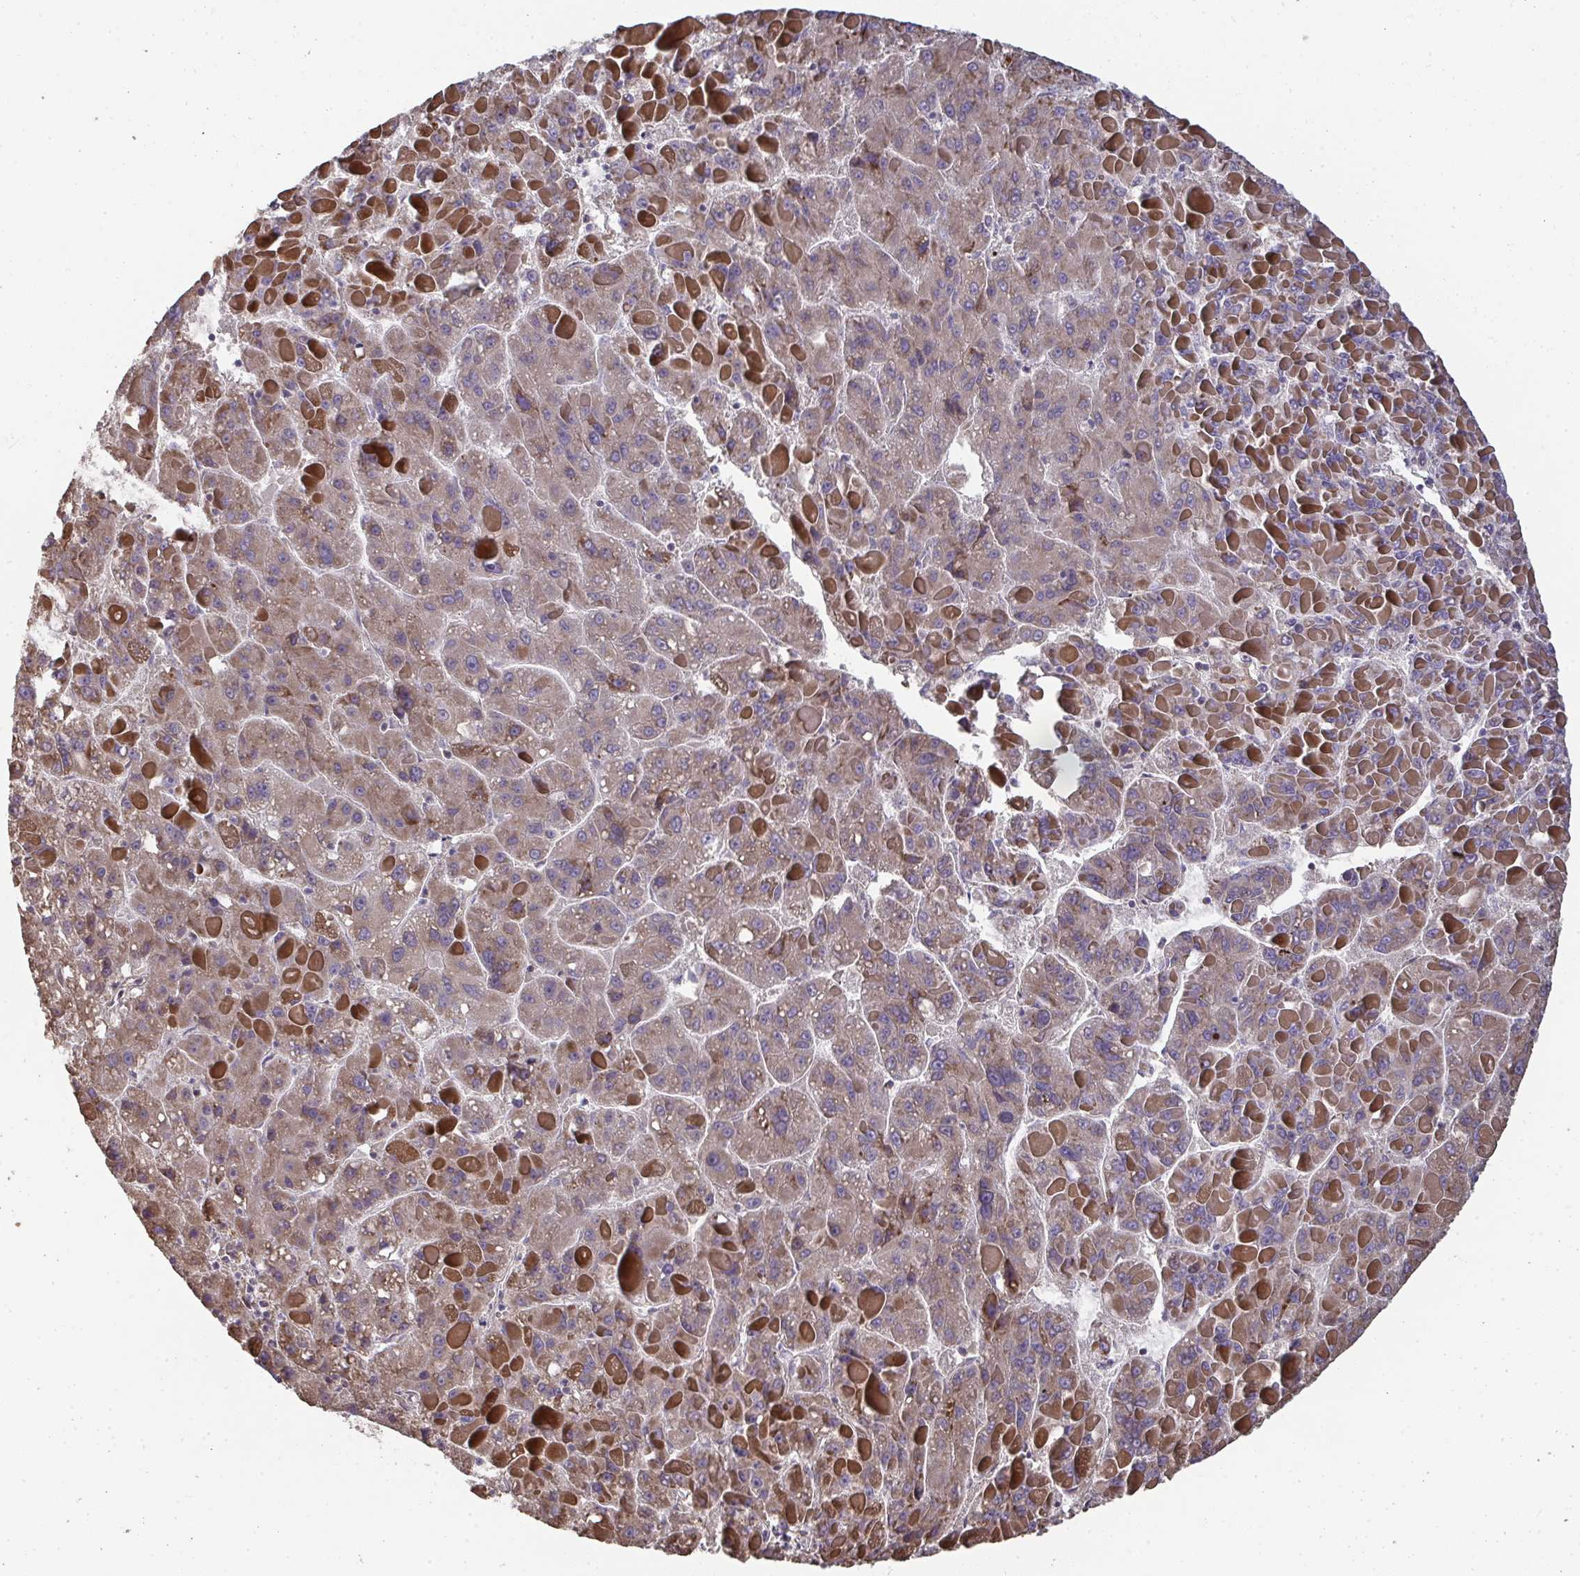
{"staining": {"intensity": "weak", "quantity": ">75%", "location": "cytoplasmic/membranous"}, "tissue": "liver cancer", "cell_type": "Tumor cells", "image_type": "cancer", "snomed": [{"axis": "morphology", "description": "Carcinoma, Hepatocellular, NOS"}, {"axis": "topography", "description": "Liver"}], "caption": "Liver cancer stained with a protein marker exhibits weak staining in tumor cells.", "gene": "ZFYVE28", "patient": {"sex": "female", "age": 82}}